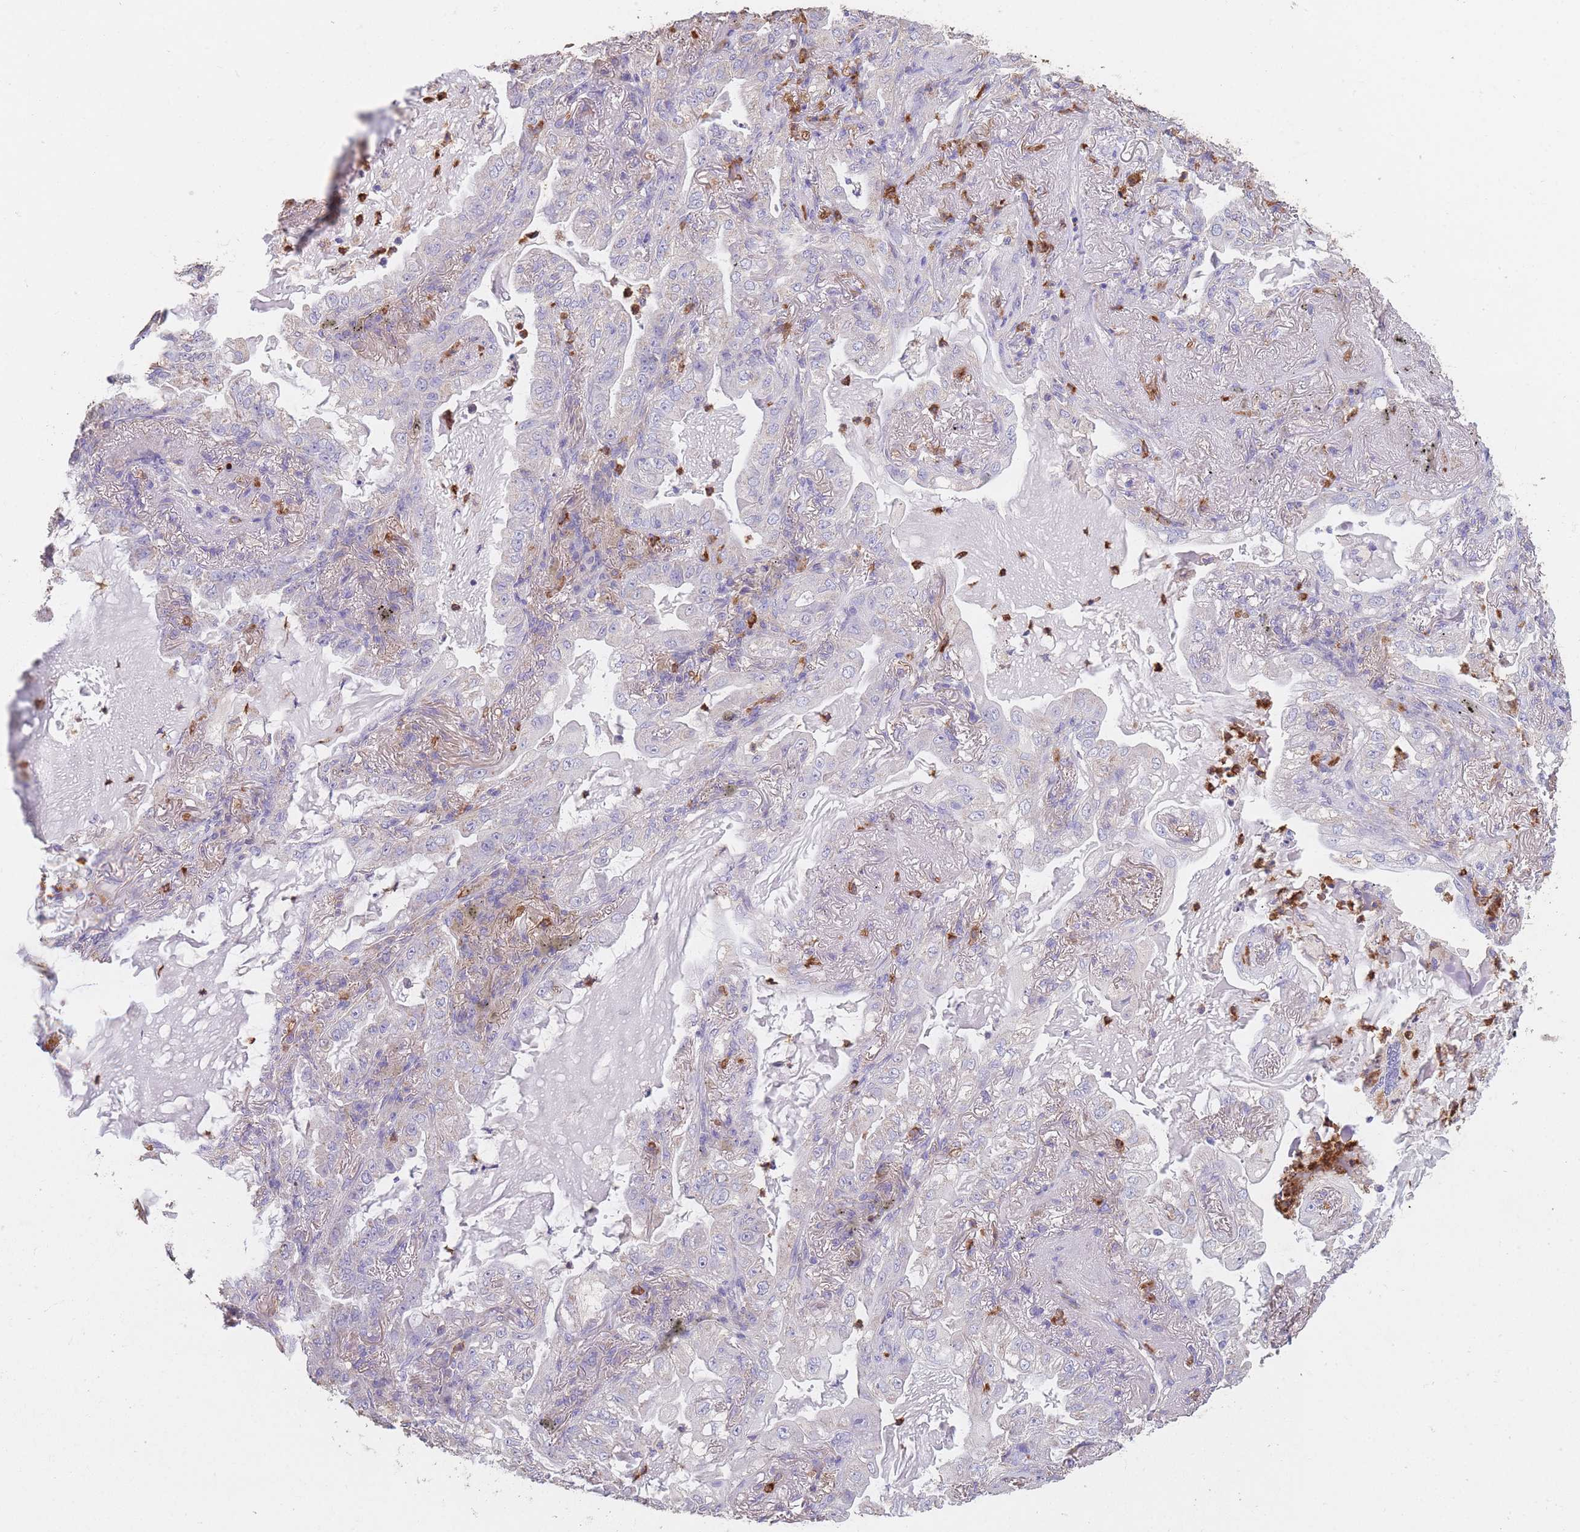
{"staining": {"intensity": "negative", "quantity": "none", "location": "none"}, "tissue": "lung cancer", "cell_type": "Tumor cells", "image_type": "cancer", "snomed": [{"axis": "morphology", "description": "Adenocarcinoma, NOS"}, {"axis": "topography", "description": "Lung"}], "caption": "This is a photomicrograph of IHC staining of lung cancer, which shows no expression in tumor cells.", "gene": "CLEC12A", "patient": {"sex": "female", "age": 73}}